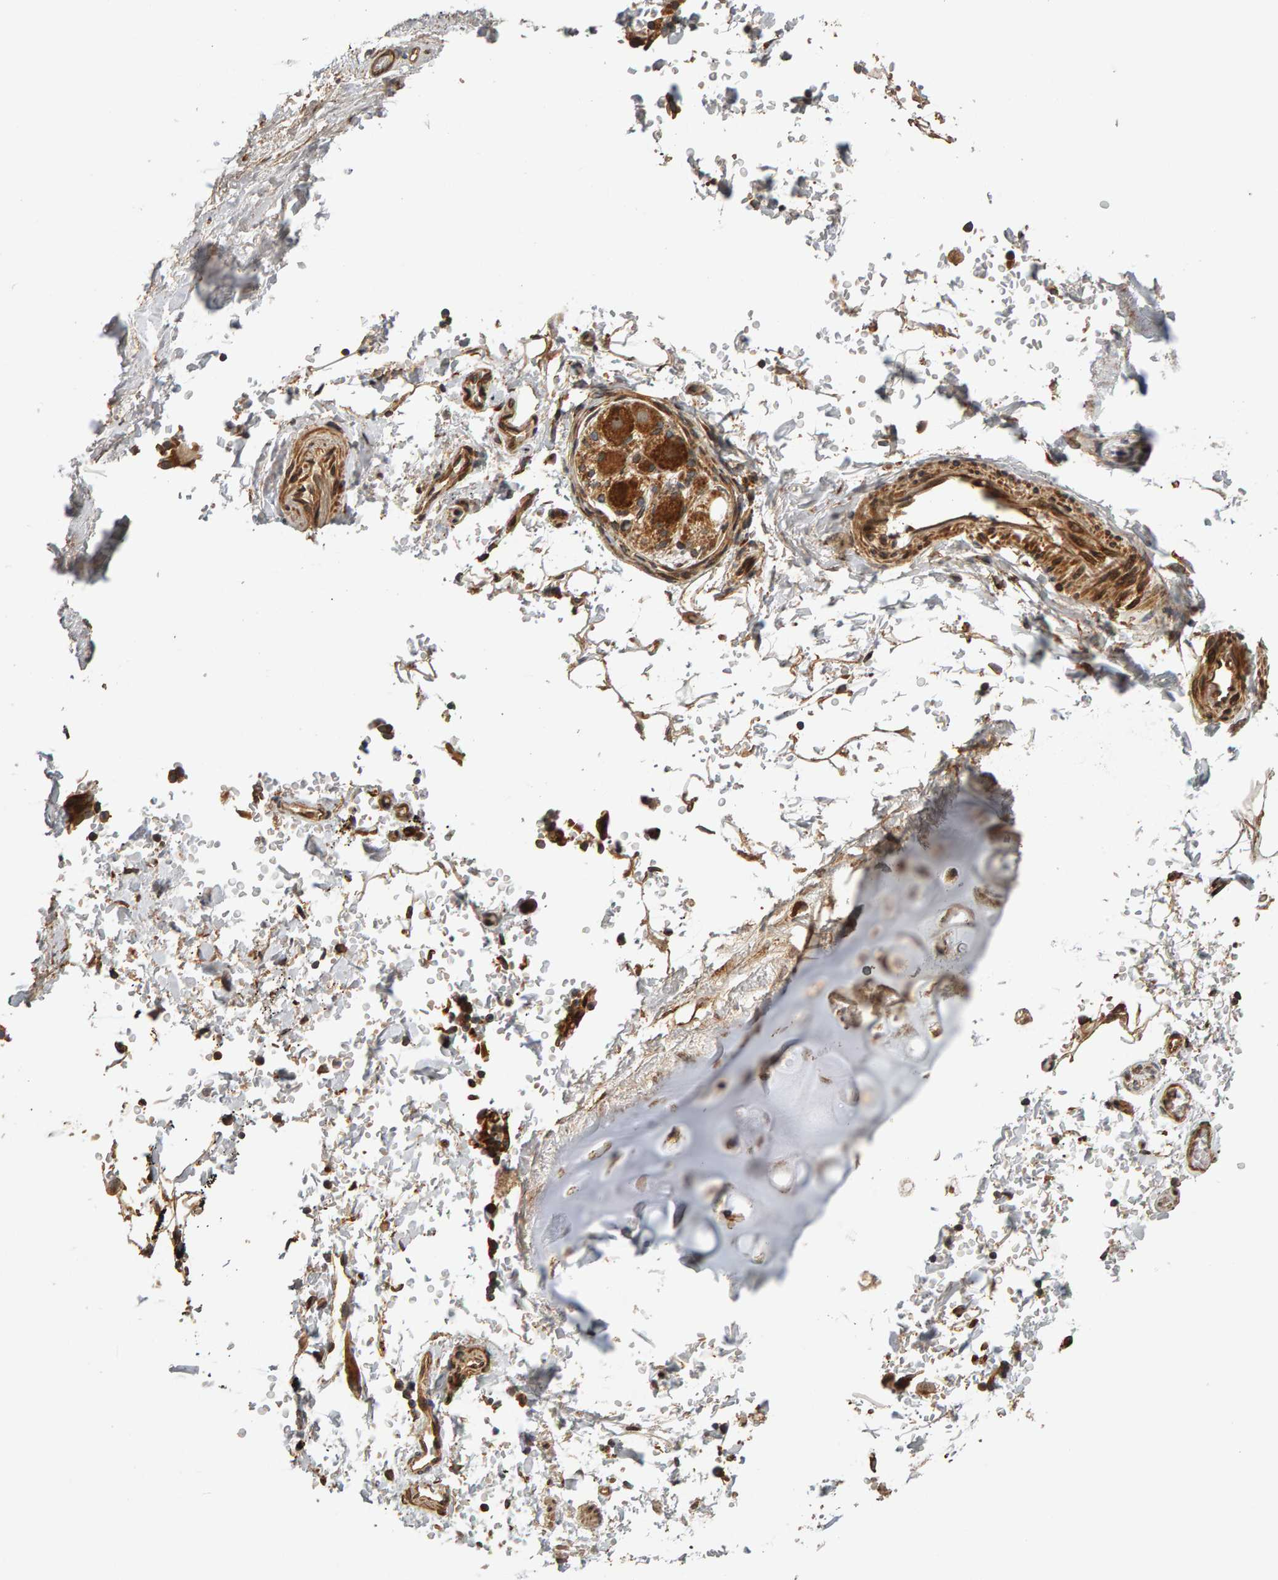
{"staining": {"intensity": "moderate", "quantity": ">75%", "location": "cytoplasmic/membranous"}, "tissue": "adipose tissue", "cell_type": "Adipocytes", "image_type": "normal", "snomed": [{"axis": "morphology", "description": "Normal tissue, NOS"}, {"axis": "topography", "description": "Cartilage tissue"}, {"axis": "topography", "description": "Lung"}], "caption": "Moderate cytoplasmic/membranous expression for a protein is seen in approximately >75% of adipocytes of unremarkable adipose tissue using immunohistochemistry (IHC).", "gene": "ZFAND1", "patient": {"sex": "female", "age": 77}}